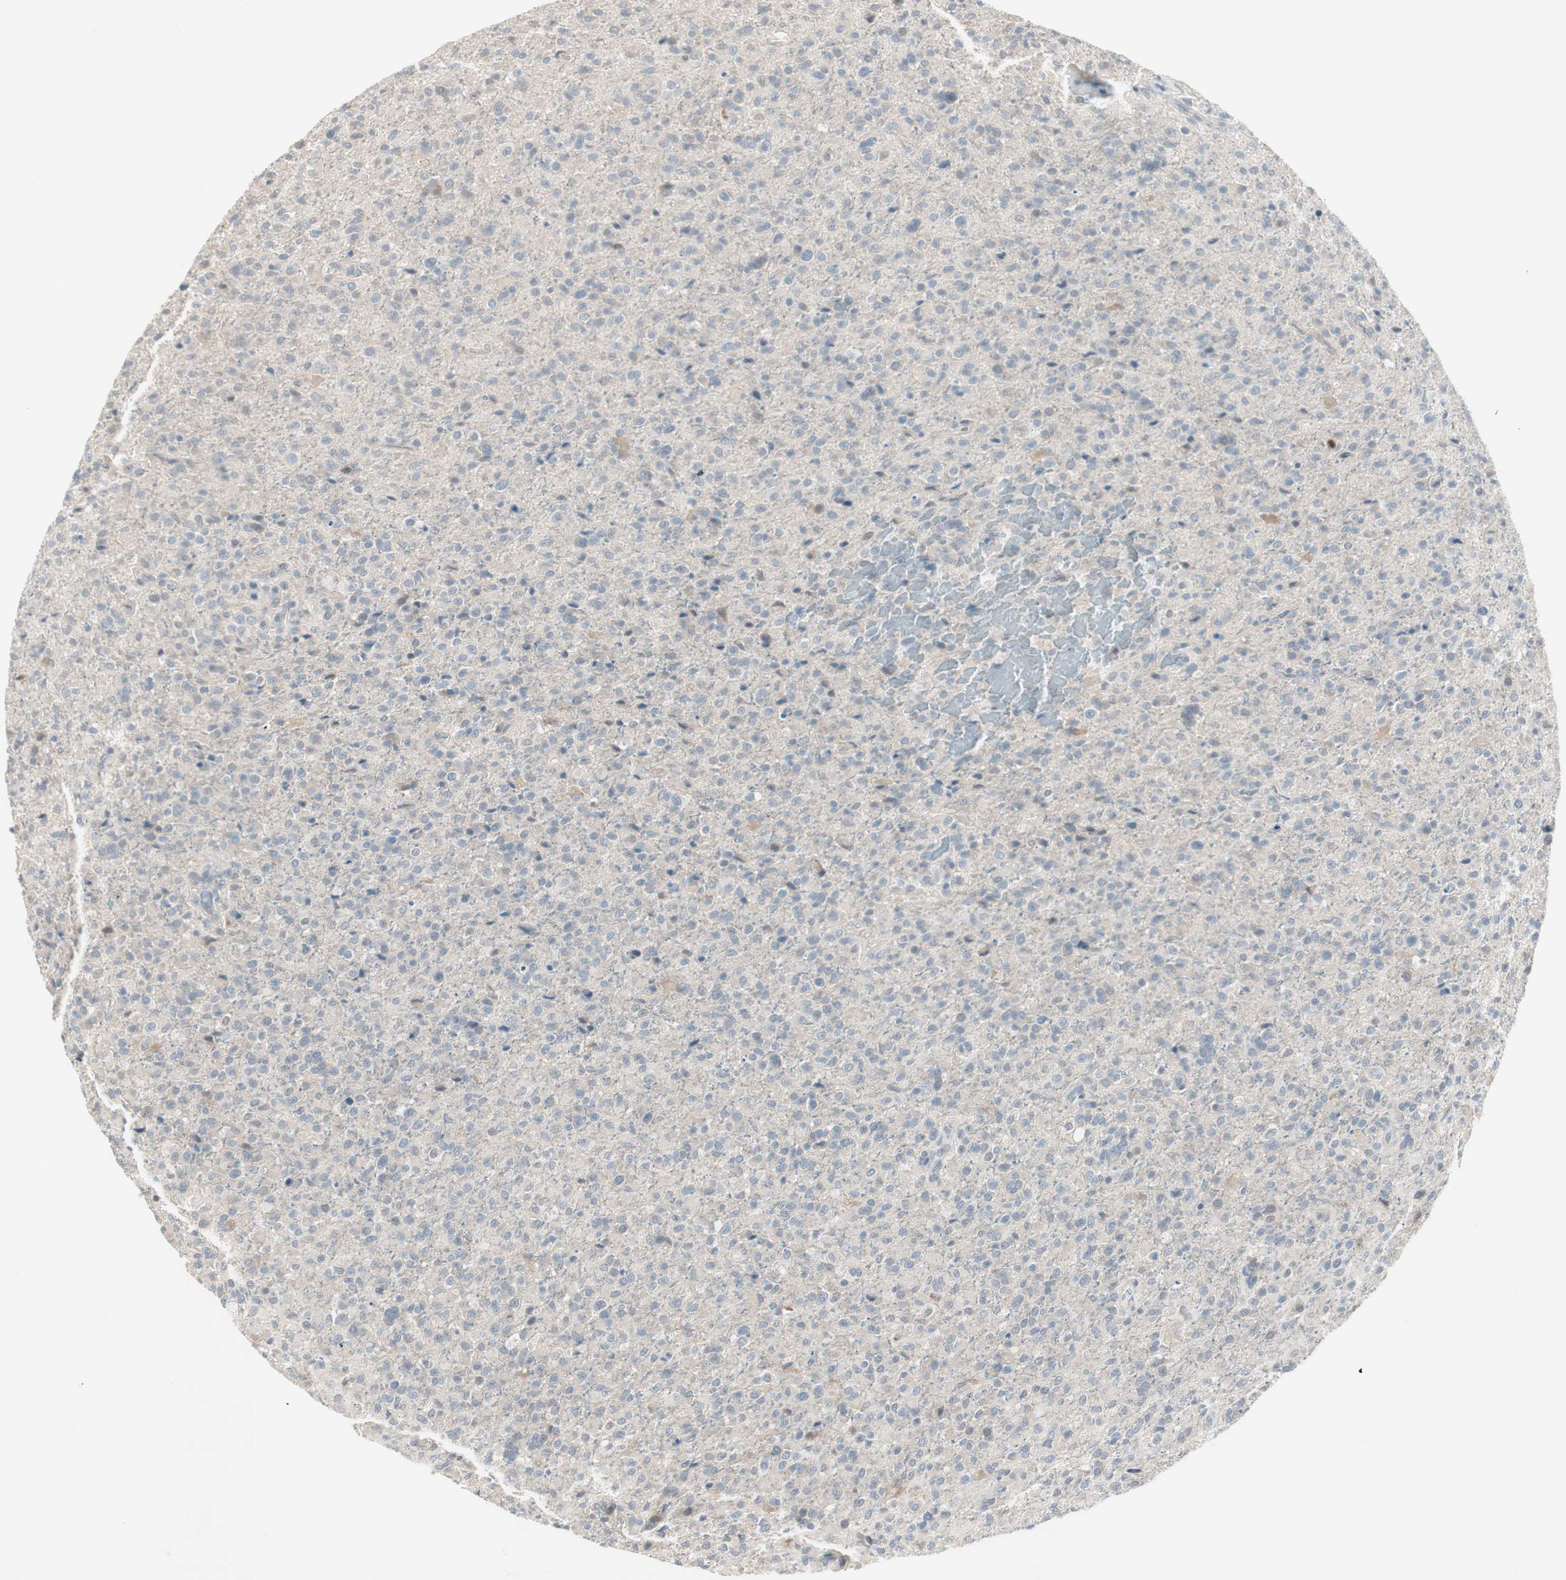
{"staining": {"intensity": "weak", "quantity": ">75%", "location": "cytoplasmic/membranous"}, "tissue": "glioma", "cell_type": "Tumor cells", "image_type": "cancer", "snomed": [{"axis": "morphology", "description": "Glioma, malignant, High grade"}, {"axis": "topography", "description": "Brain"}], "caption": "Immunohistochemical staining of glioma reveals low levels of weak cytoplasmic/membranous staining in about >75% of tumor cells.", "gene": "ITGB4", "patient": {"sex": "male", "age": 71}}